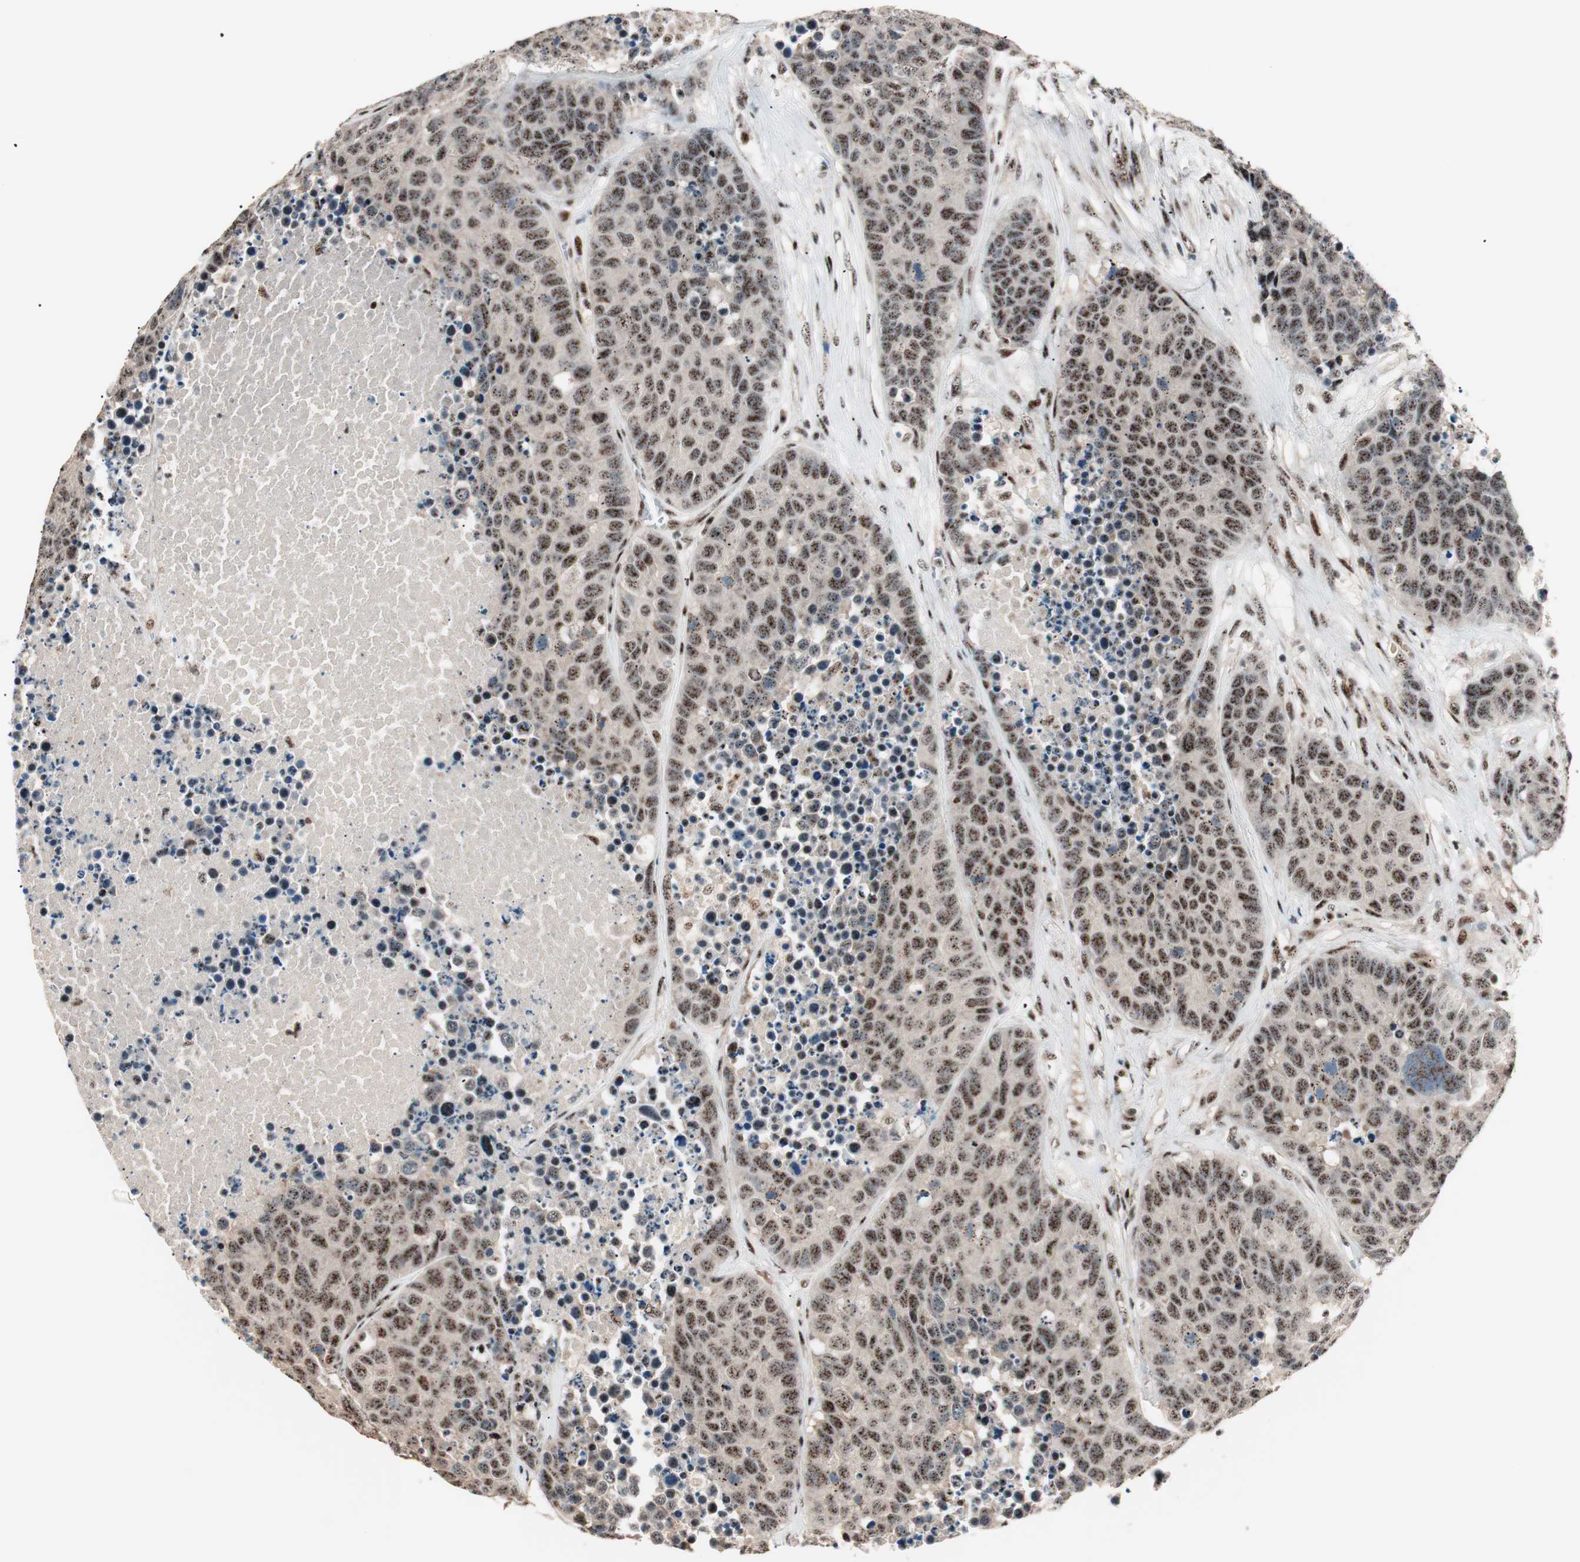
{"staining": {"intensity": "strong", "quantity": ">75%", "location": "nuclear"}, "tissue": "carcinoid", "cell_type": "Tumor cells", "image_type": "cancer", "snomed": [{"axis": "morphology", "description": "Carcinoid, malignant, NOS"}, {"axis": "topography", "description": "Lung"}], "caption": "IHC image of human malignant carcinoid stained for a protein (brown), which demonstrates high levels of strong nuclear positivity in about >75% of tumor cells.", "gene": "NR5A2", "patient": {"sex": "male", "age": 60}}